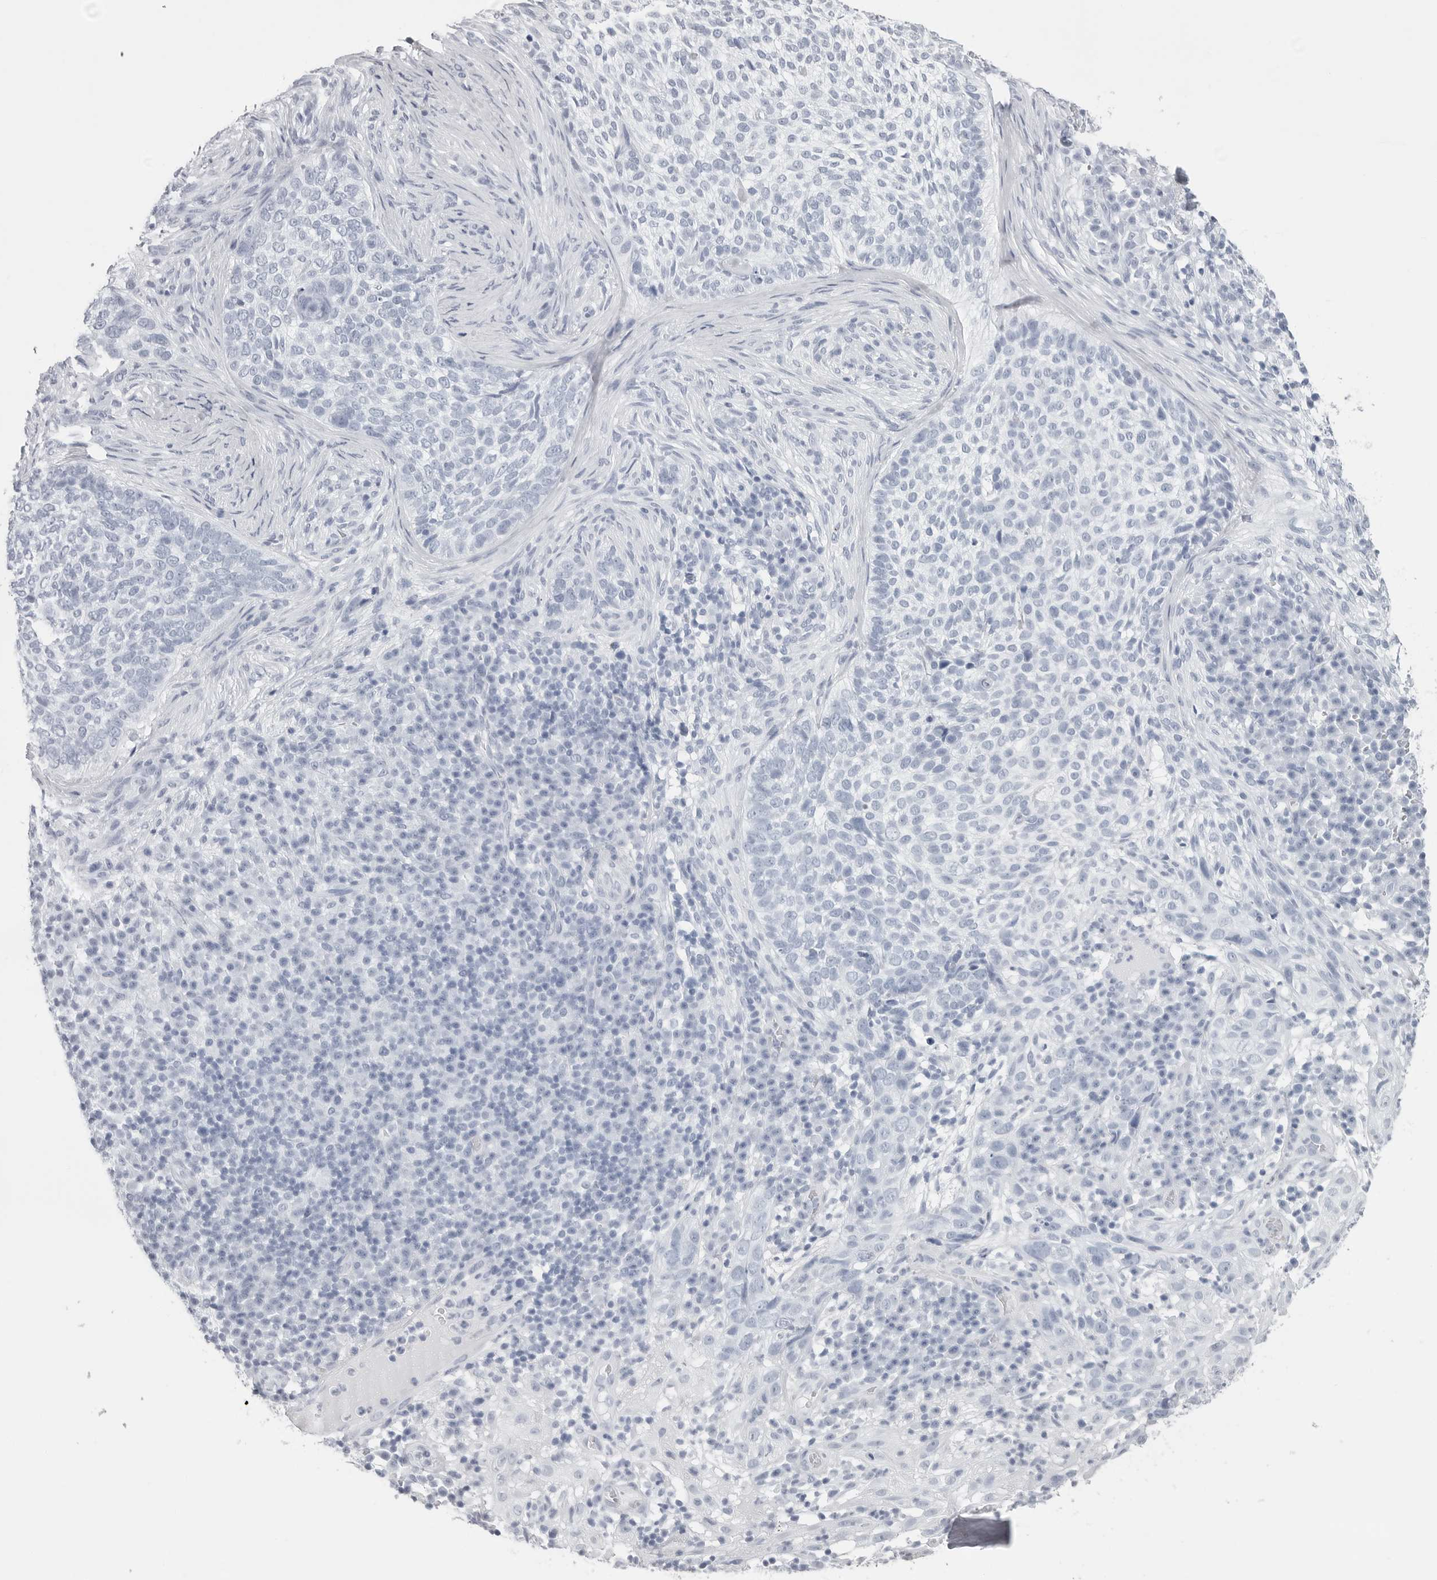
{"staining": {"intensity": "negative", "quantity": "none", "location": "none"}, "tissue": "skin cancer", "cell_type": "Tumor cells", "image_type": "cancer", "snomed": [{"axis": "morphology", "description": "Basal cell carcinoma"}, {"axis": "topography", "description": "Skin"}], "caption": "Protein analysis of skin basal cell carcinoma reveals no significant expression in tumor cells. Nuclei are stained in blue.", "gene": "CST2", "patient": {"sex": "female", "age": 64}}